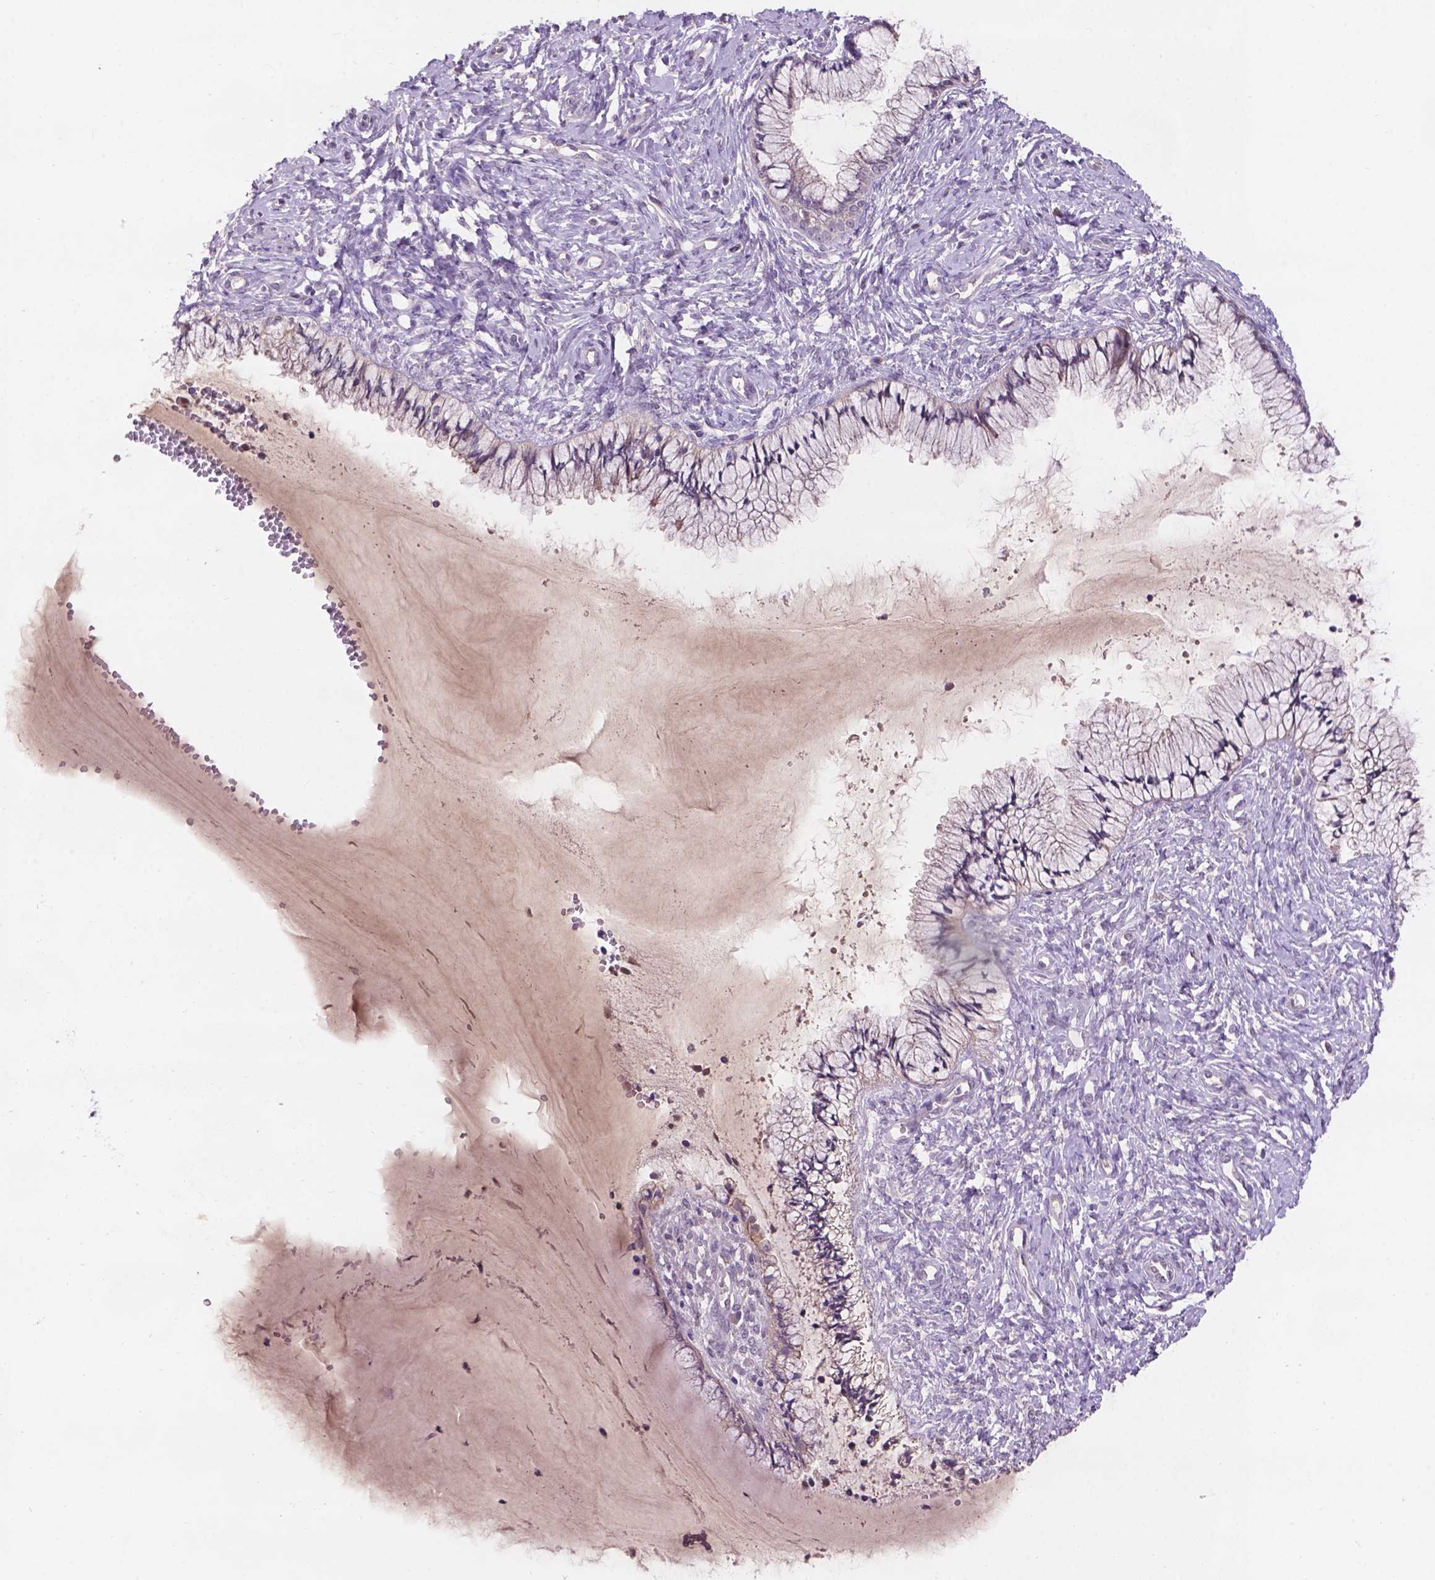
{"staining": {"intensity": "negative", "quantity": "none", "location": "none"}, "tissue": "cervix", "cell_type": "Glandular cells", "image_type": "normal", "snomed": [{"axis": "morphology", "description": "Normal tissue, NOS"}, {"axis": "topography", "description": "Cervix"}], "caption": "A high-resolution image shows immunohistochemistry staining of normal cervix, which reveals no significant positivity in glandular cells.", "gene": "GXYLT2", "patient": {"sex": "female", "age": 37}}